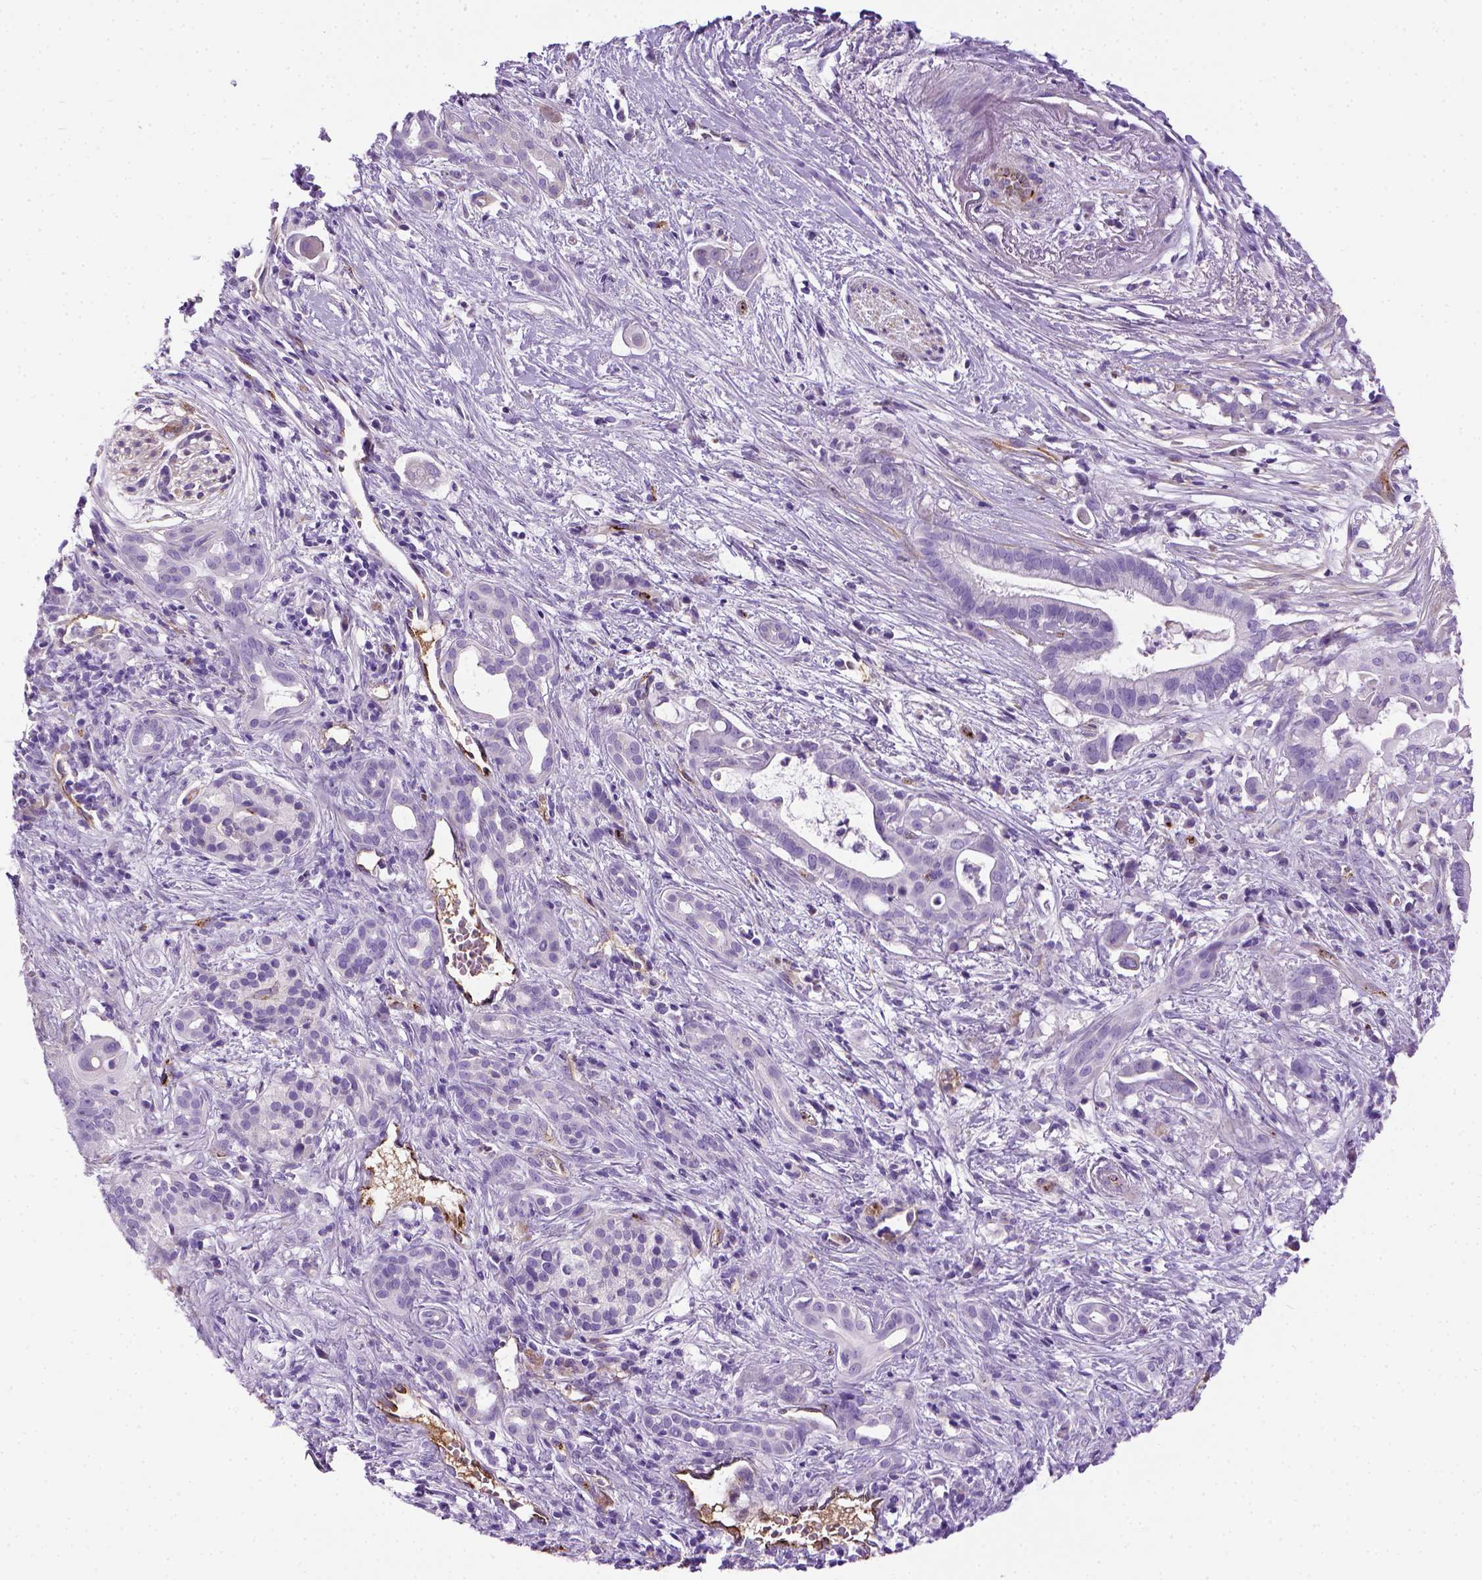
{"staining": {"intensity": "negative", "quantity": "none", "location": "none"}, "tissue": "pancreatic cancer", "cell_type": "Tumor cells", "image_type": "cancer", "snomed": [{"axis": "morphology", "description": "Adenocarcinoma, NOS"}, {"axis": "topography", "description": "Pancreas"}], "caption": "A high-resolution photomicrograph shows IHC staining of adenocarcinoma (pancreatic), which exhibits no significant staining in tumor cells. (DAB (3,3'-diaminobenzidine) immunohistochemistry (IHC) with hematoxylin counter stain).", "gene": "VWF", "patient": {"sex": "male", "age": 61}}